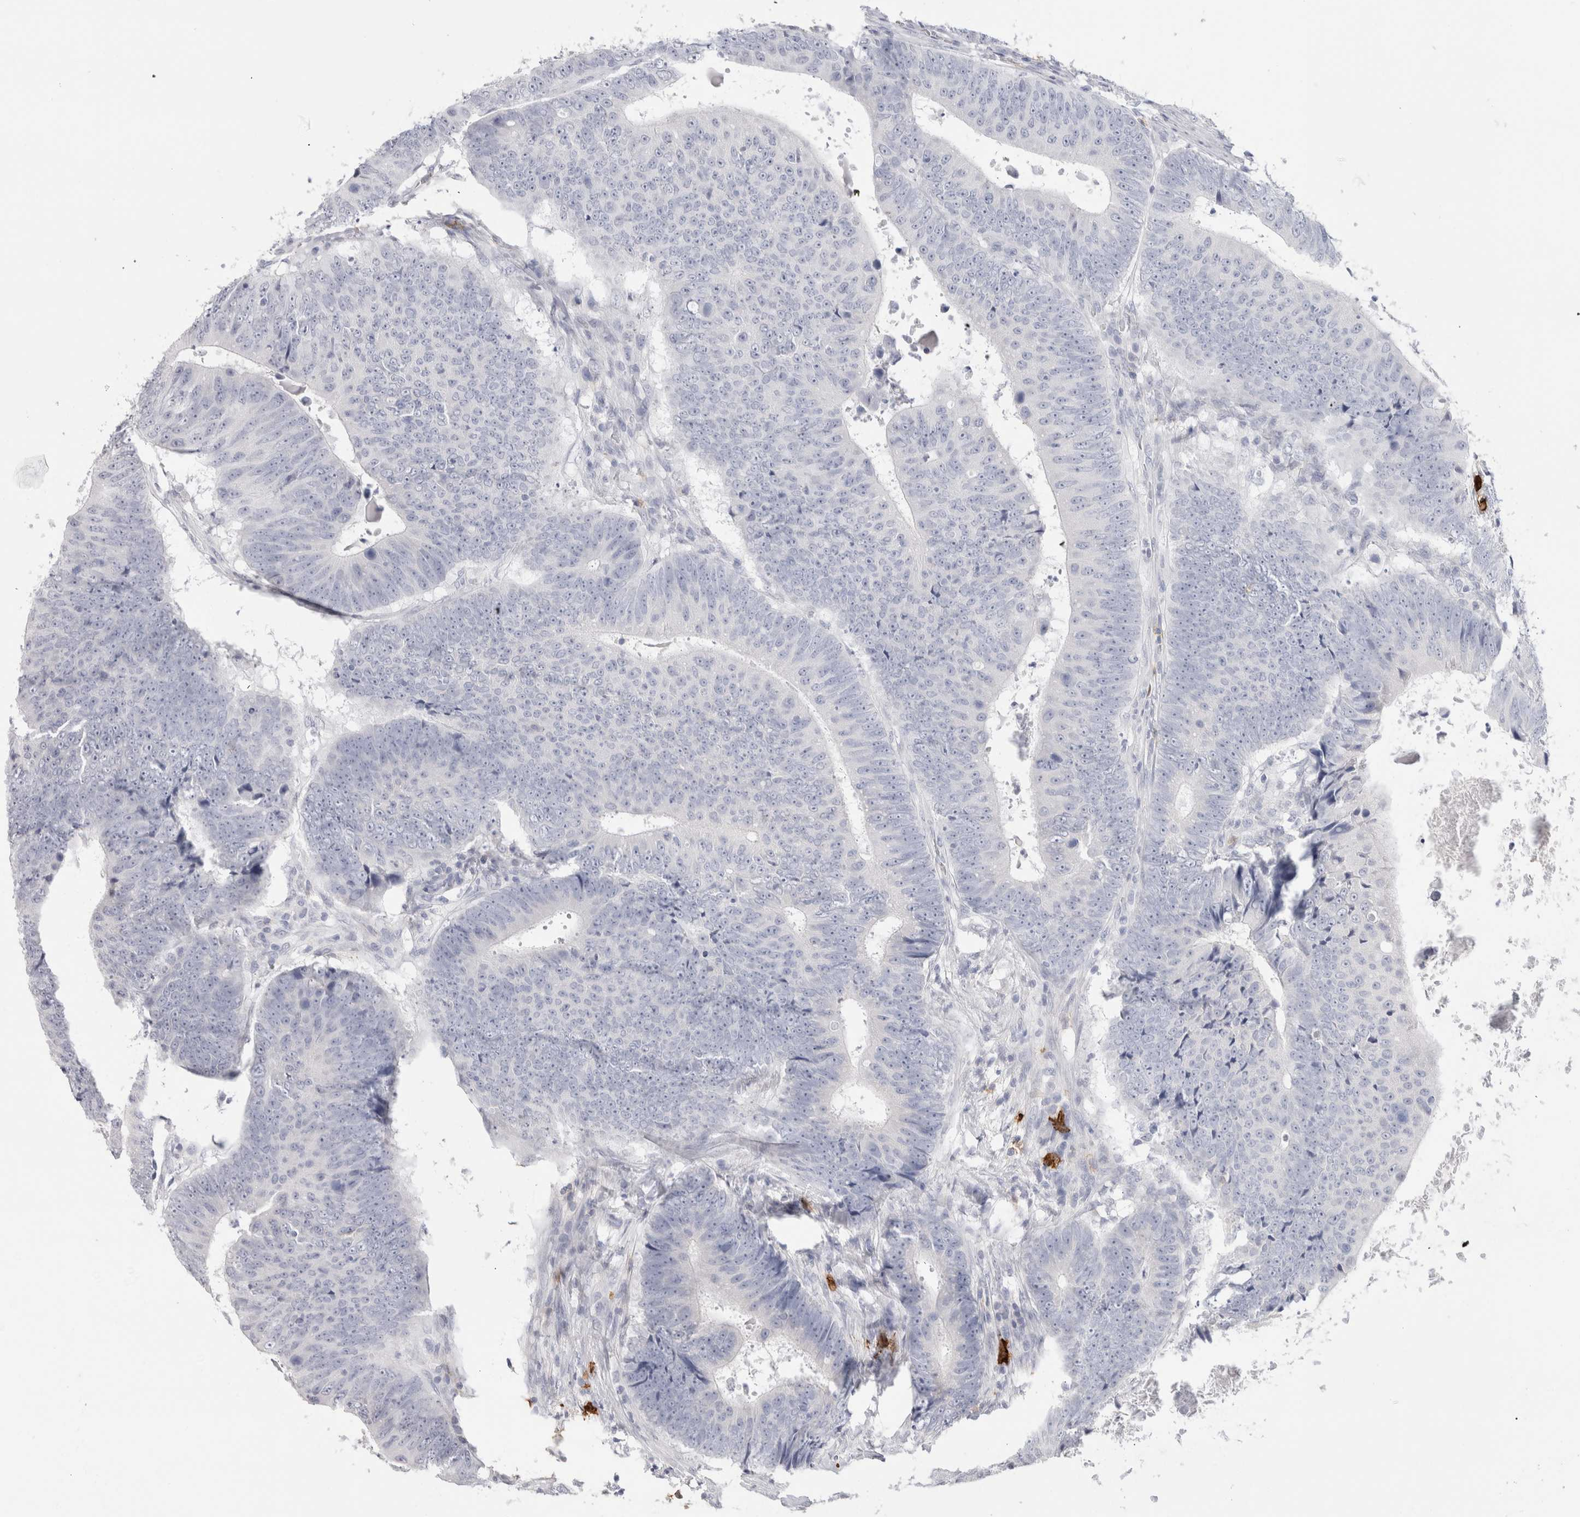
{"staining": {"intensity": "negative", "quantity": "none", "location": "none"}, "tissue": "colorectal cancer", "cell_type": "Tumor cells", "image_type": "cancer", "snomed": [{"axis": "morphology", "description": "Adenocarcinoma, NOS"}, {"axis": "topography", "description": "Colon"}], "caption": "Protein analysis of colorectal cancer shows no significant expression in tumor cells.", "gene": "CD38", "patient": {"sex": "male", "age": 56}}